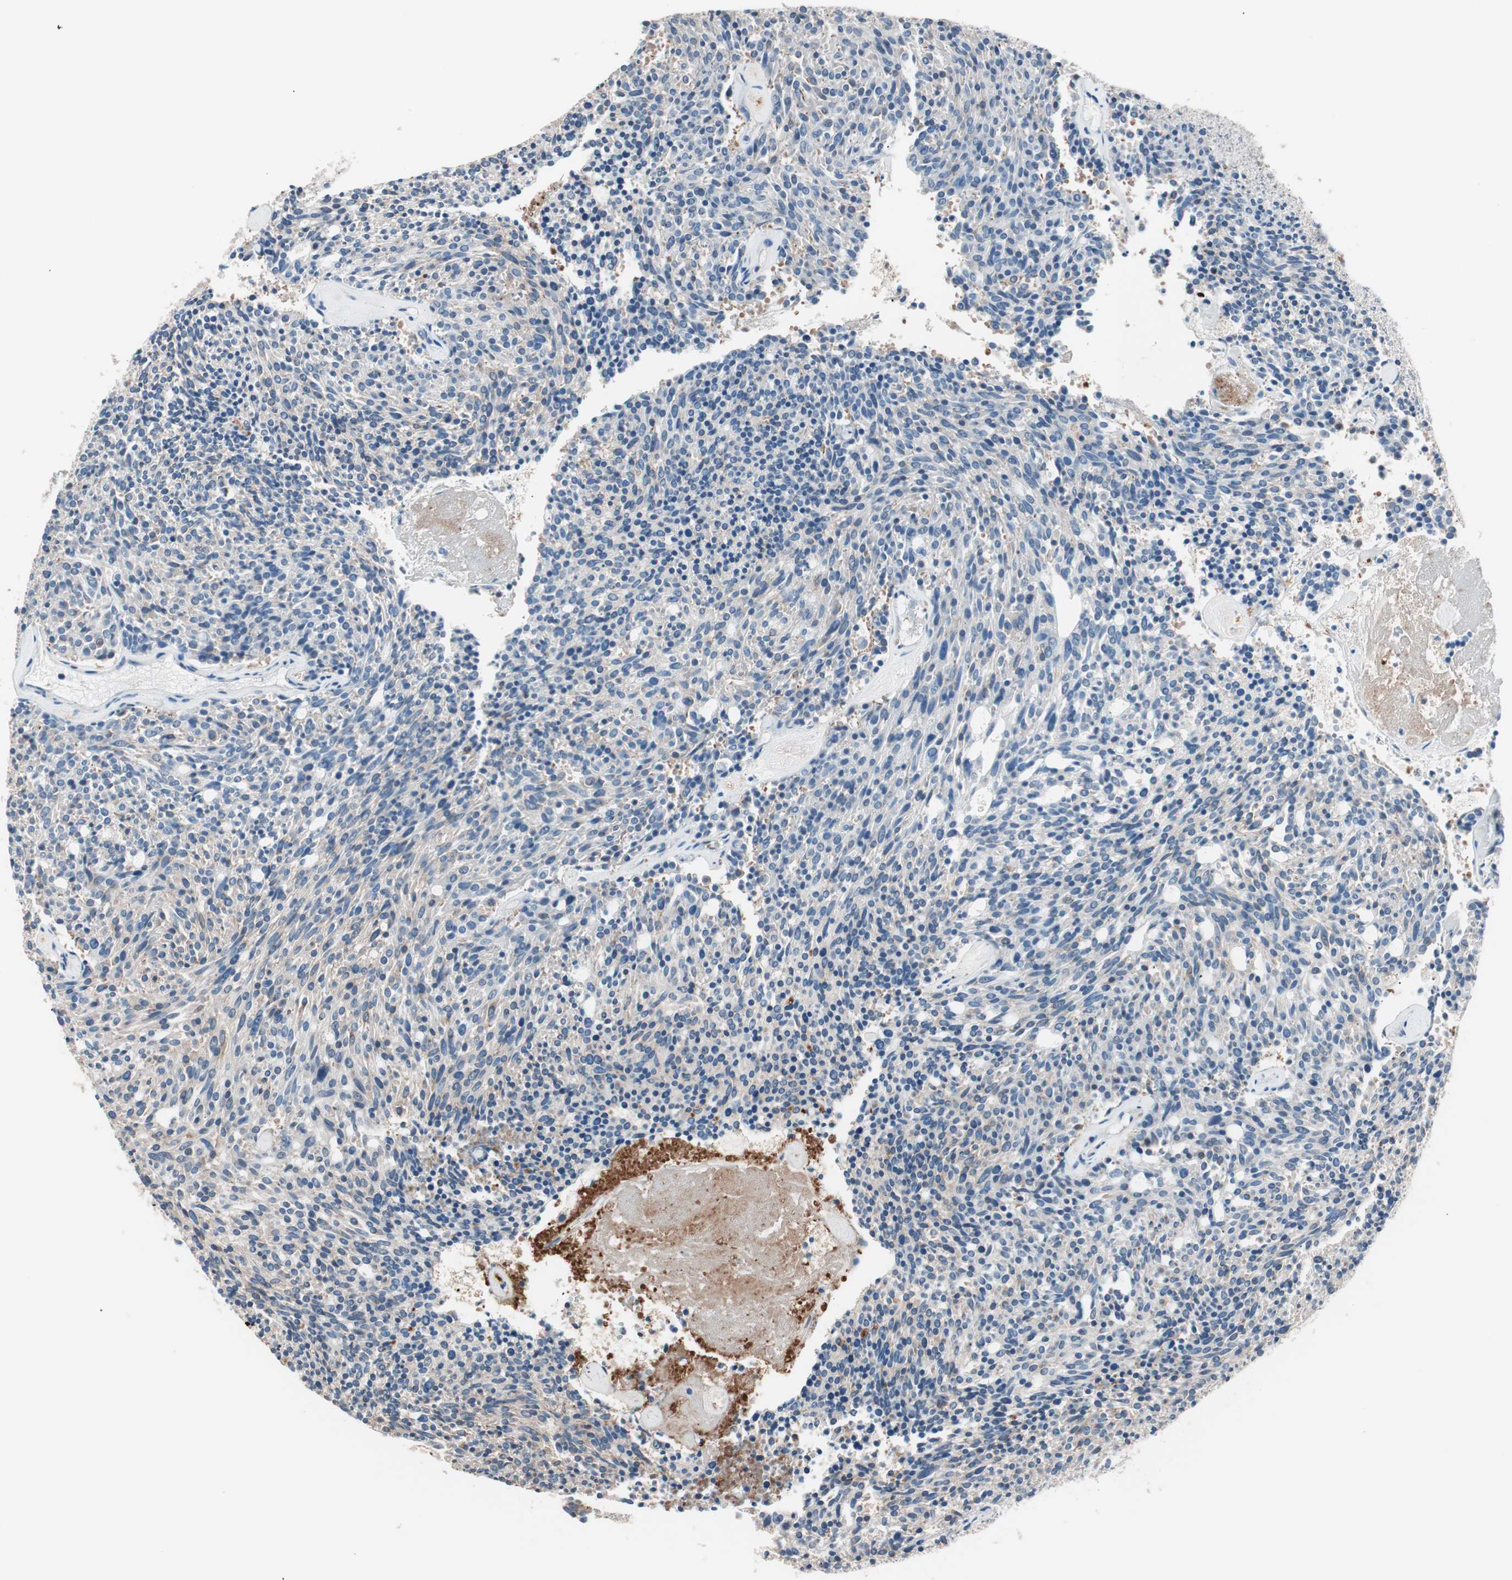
{"staining": {"intensity": "weak", "quantity": "<25%", "location": "cytoplasmic/membranous"}, "tissue": "carcinoid", "cell_type": "Tumor cells", "image_type": "cancer", "snomed": [{"axis": "morphology", "description": "Carcinoid, malignant, NOS"}, {"axis": "topography", "description": "Pancreas"}], "caption": "The histopathology image reveals no significant expression in tumor cells of carcinoid.", "gene": "RAD54B", "patient": {"sex": "female", "age": 54}}